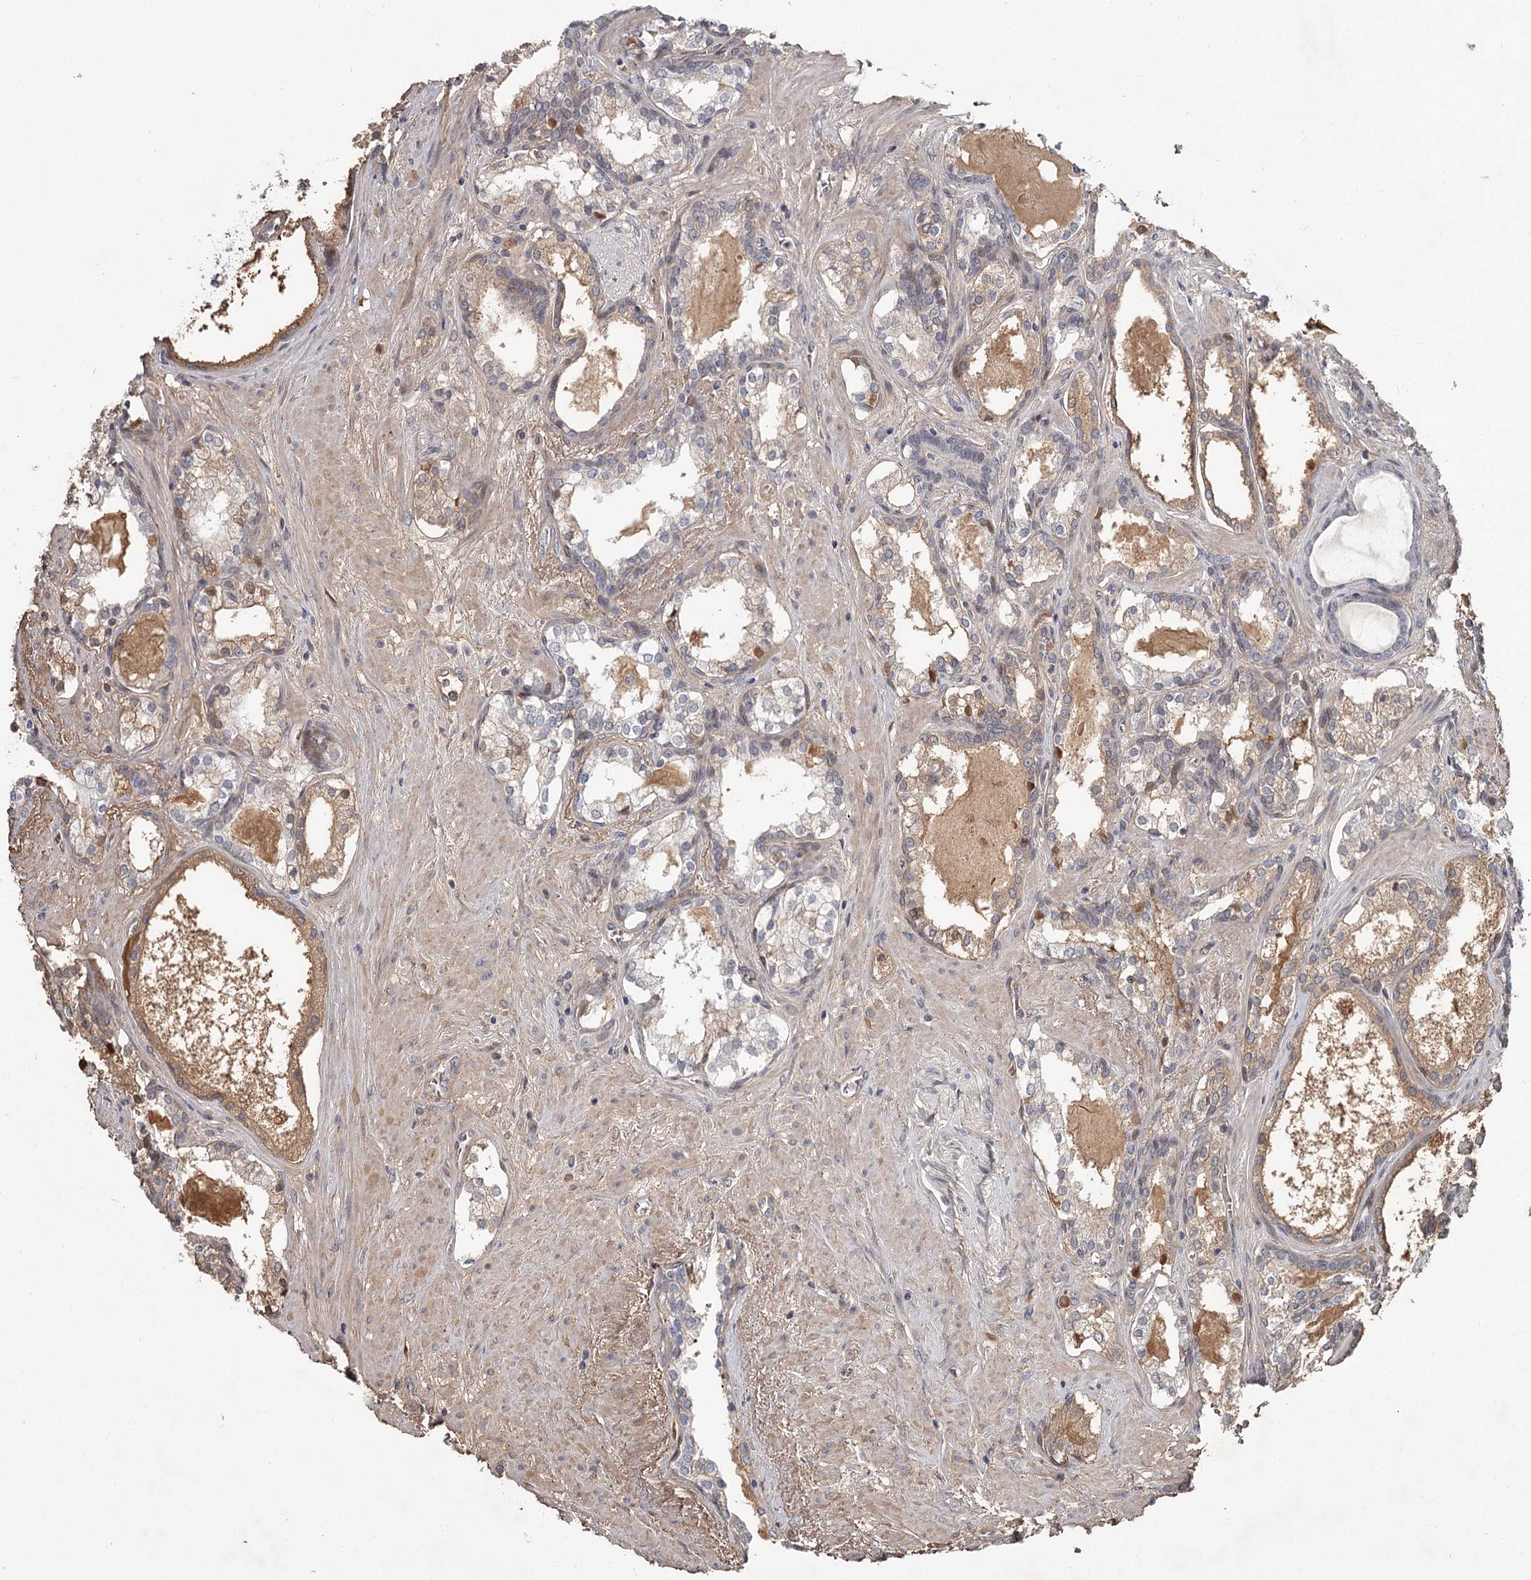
{"staining": {"intensity": "moderate", "quantity": "<25%", "location": "cytoplasmic/membranous"}, "tissue": "prostate cancer", "cell_type": "Tumor cells", "image_type": "cancer", "snomed": [{"axis": "morphology", "description": "Adenocarcinoma, High grade"}, {"axis": "topography", "description": "Prostate"}], "caption": "A high-resolution image shows immunohistochemistry staining of prostate adenocarcinoma (high-grade), which exhibits moderate cytoplasmic/membranous positivity in about <25% of tumor cells. Using DAB (brown) and hematoxylin (blue) stains, captured at high magnification using brightfield microscopy.", "gene": "DHRS9", "patient": {"sex": "male", "age": 58}}